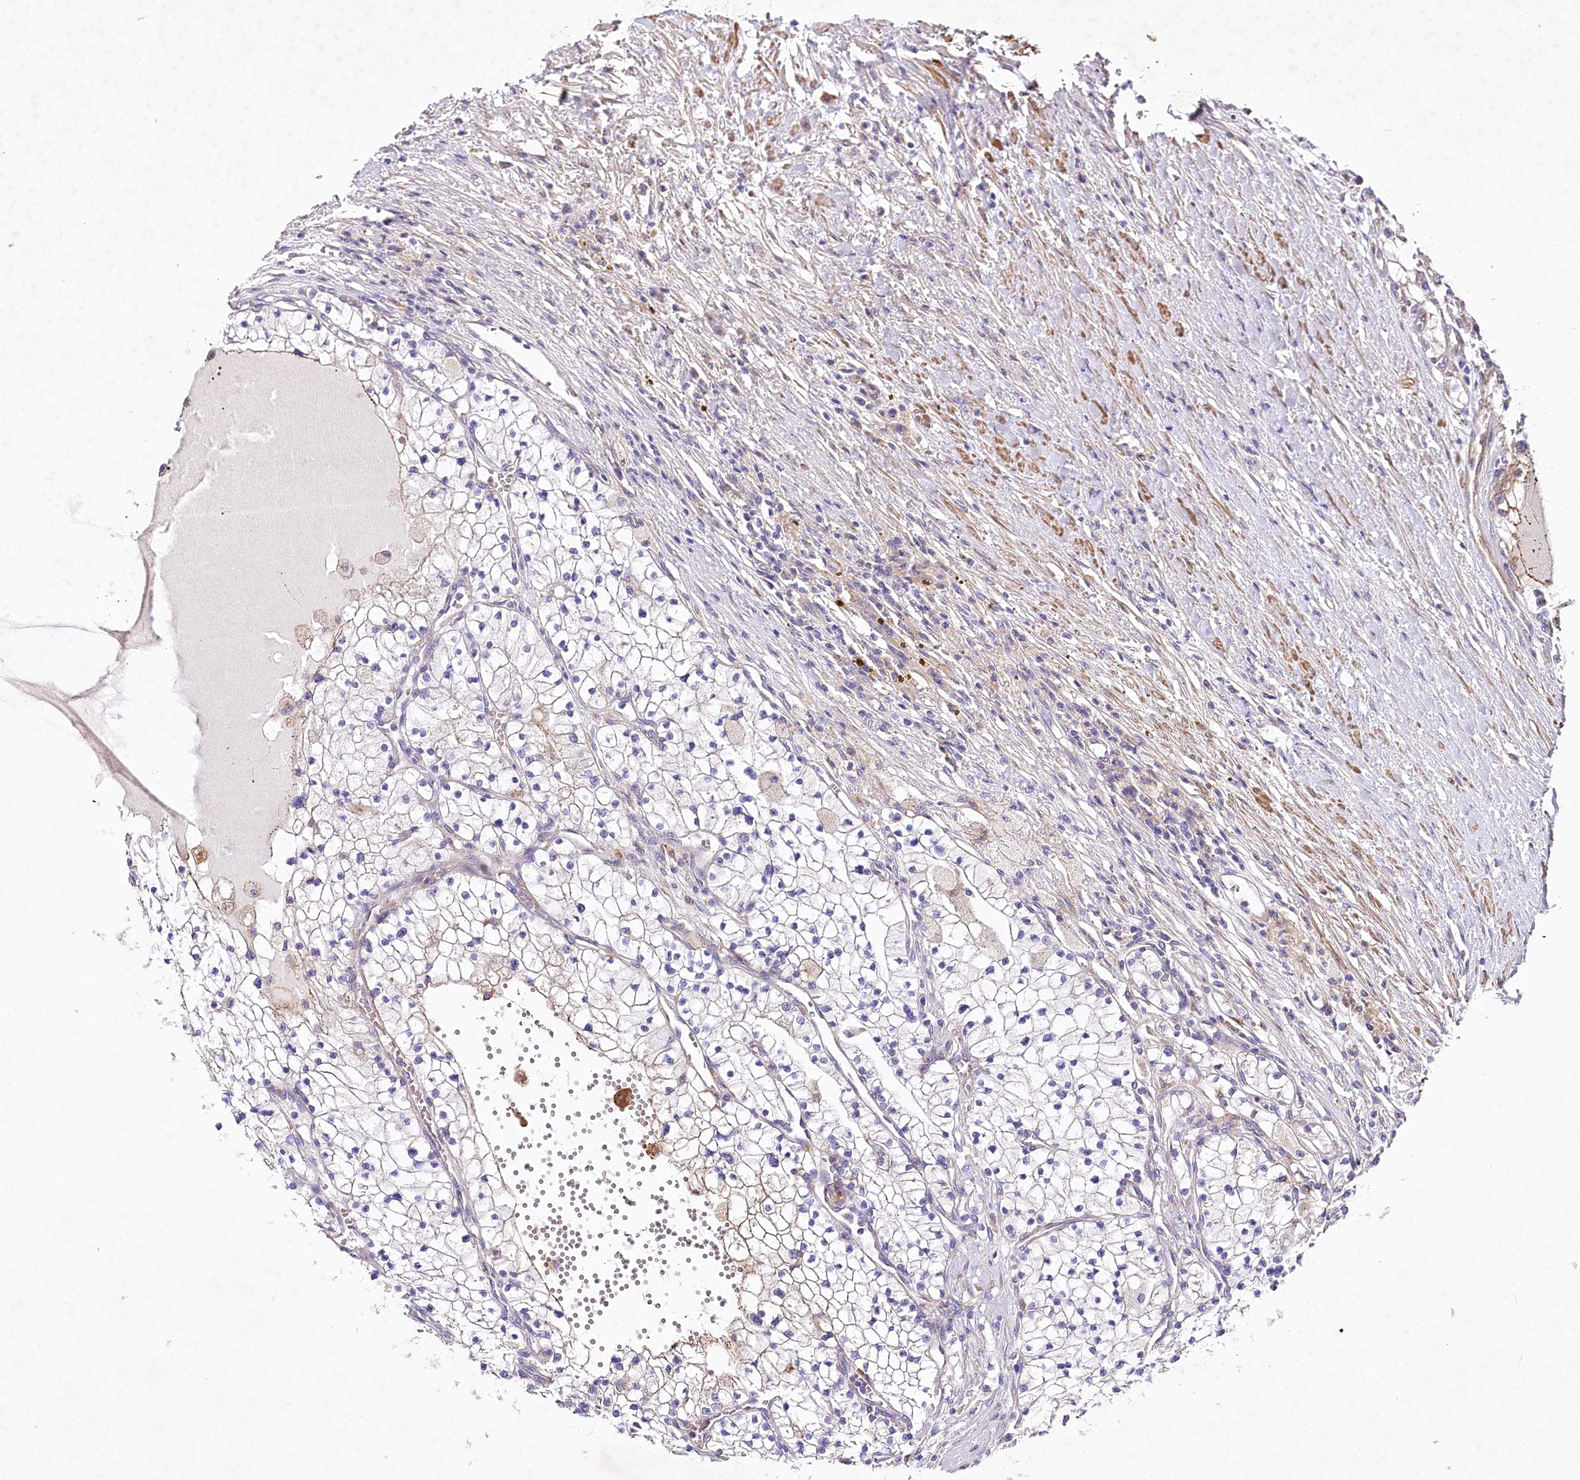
{"staining": {"intensity": "negative", "quantity": "none", "location": "none"}, "tissue": "renal cancer", "cell_type": "Tumor cells", "image_type": "cancer", "snomed": [{"axis": "morphology", "description": "Normal tissue, NOS"}, {"axis": "morphology", "description": "Adenocarcinoma, NOS"}, {"axis": "topography", "description": "Kidney"}], "caption": "Tumor cells are negative for protein expression in human renal adenocarcinoma.", "gene": "STX6", "patient": {"sex": "male", "age": 68}}